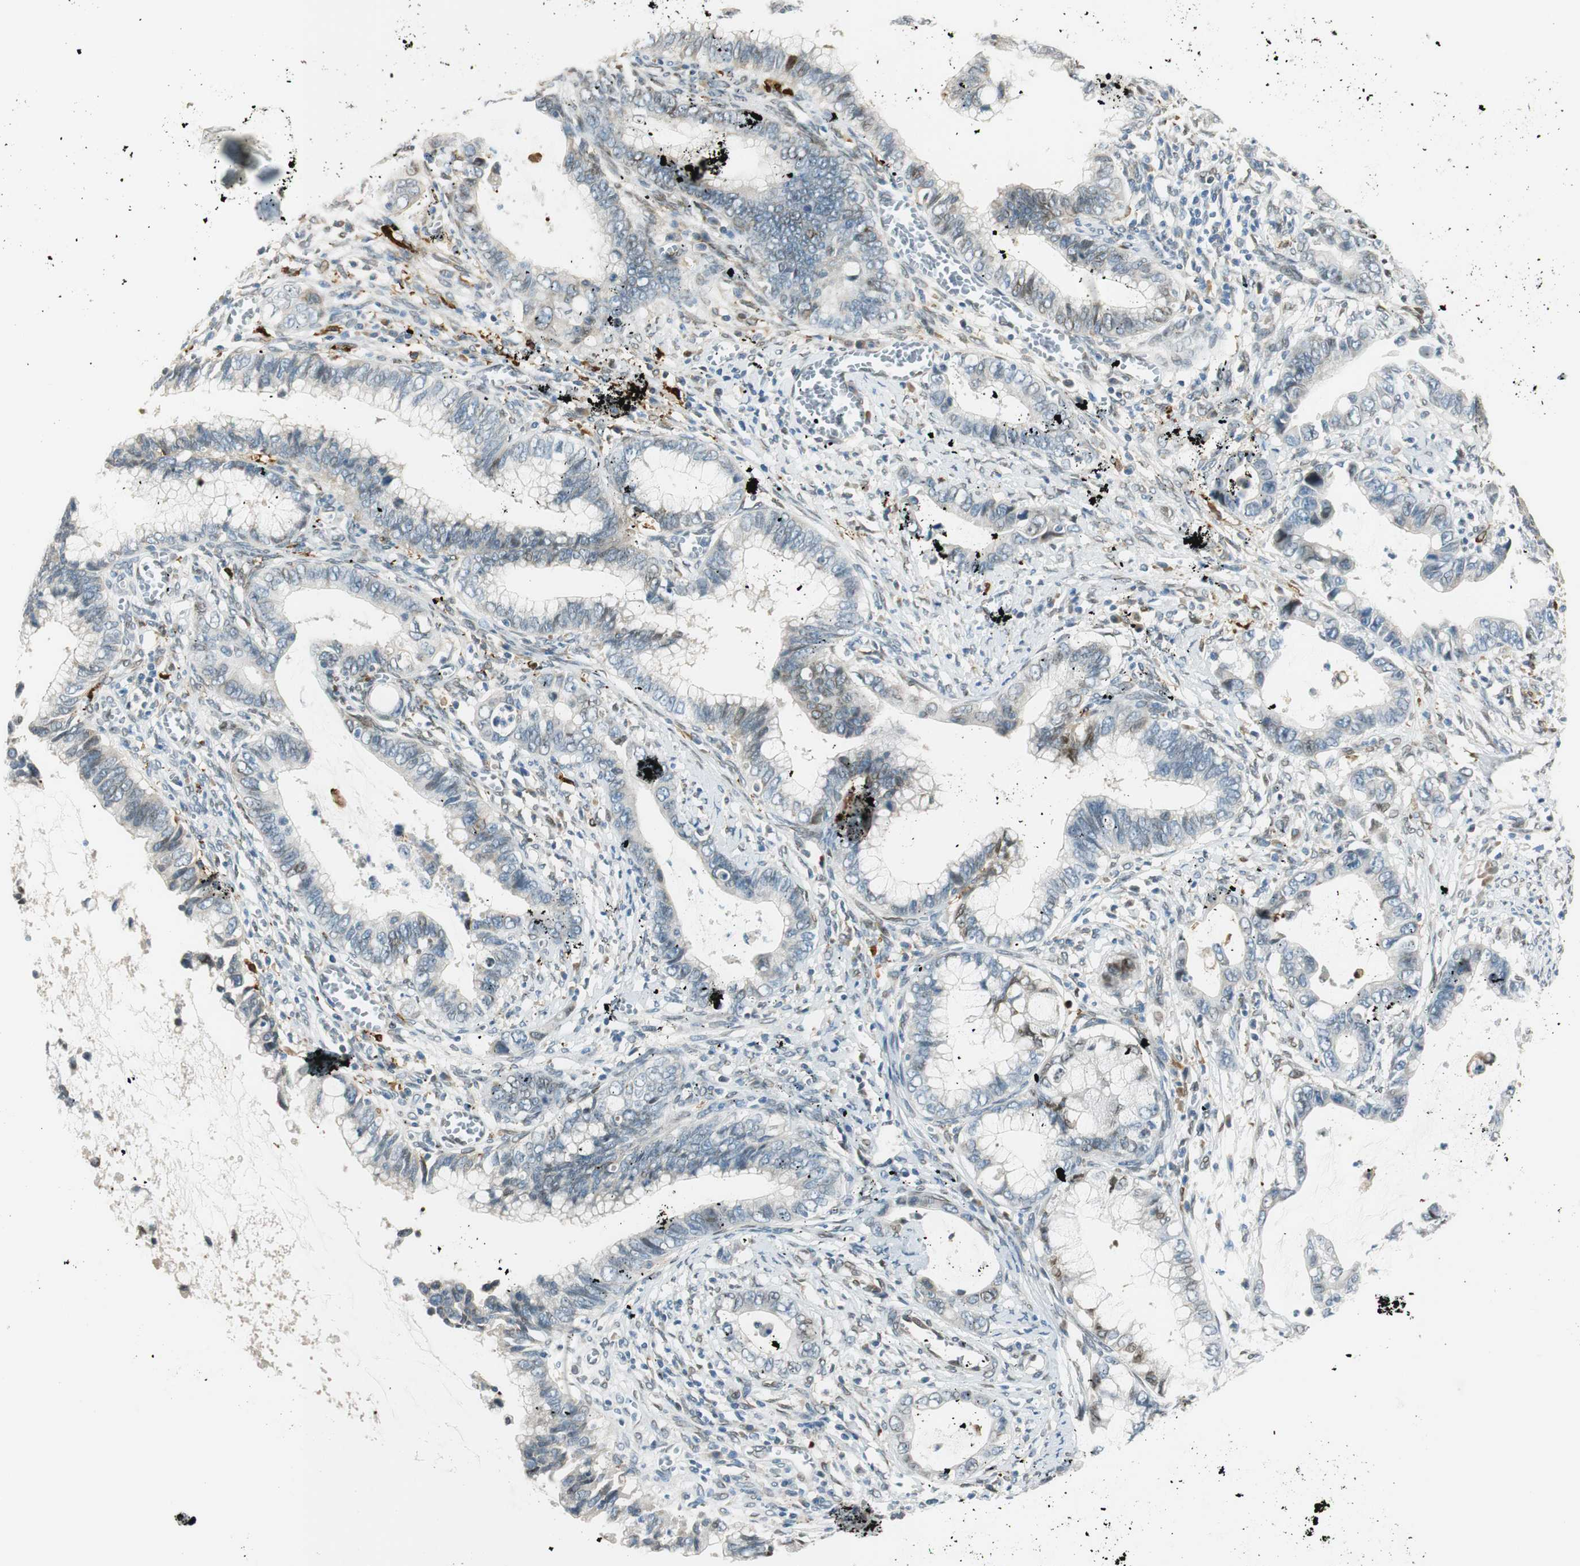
{"staining": {"intensity": "weak", "quantity": "<25%", "location": "nuclear"}, "tissue": "cervical cancer", "cell_type": "Tumor cells", "image_type": "cancer", "snomed": [{"axis": "morphology", "description": "Adenocarcinoma, NOS"}, {"axis": "topography", "description": "Cervix"}], "caption": "IHC image of neoplastic tissue: human adenocarcinoma (cervical) stained with DAB reveals no significant protein staining in tumor cells.", "gene": "TMEM260", "patient": {"sex": "female", "age": 44}}